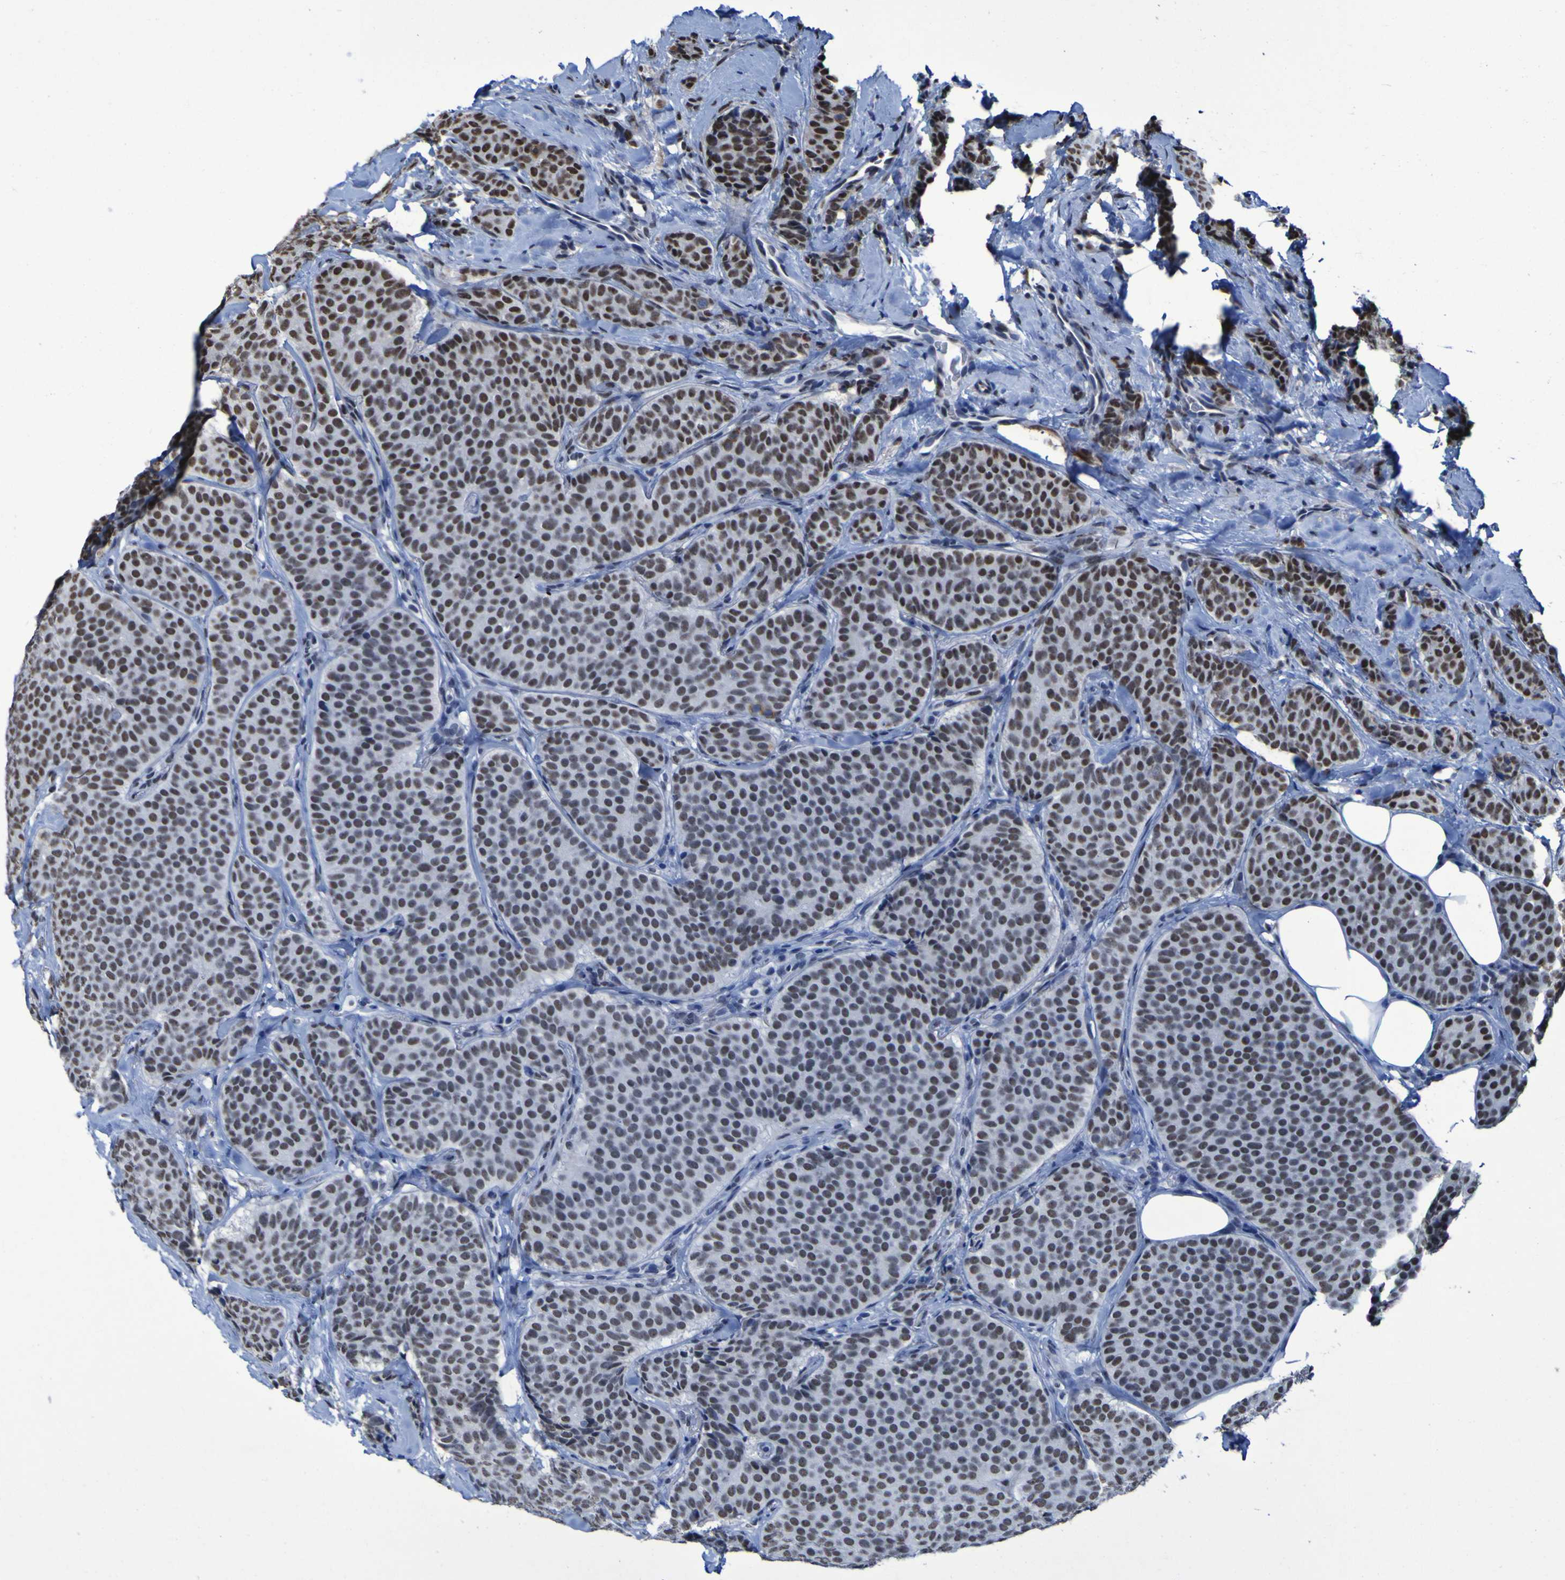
{"staining": {"intensity": "moderate", "quantity": "25%-75%", "location": "nuclear"}, "tissue": "breast cancer", "cell_type": "Tumor cells", "image_type": "cancer", "snomed": [{"axis": "morphology", "description": "Lobular carcinoma"}, {"axis": "topography", "description": "Skin"}, {"axis": "topography", "description": "Breast"}], "caption": "Breast cancer (lobular carcinoma) tissue demonstrates moderate nuclear positivity in about 25%-75% of tumor cells, visualized by immunohistochemistry. (DAB = brown stain, brightfield microscopy at high magnification).", "gene": "HNRNPR", "patient": {"sex": "female", "age": 46}}